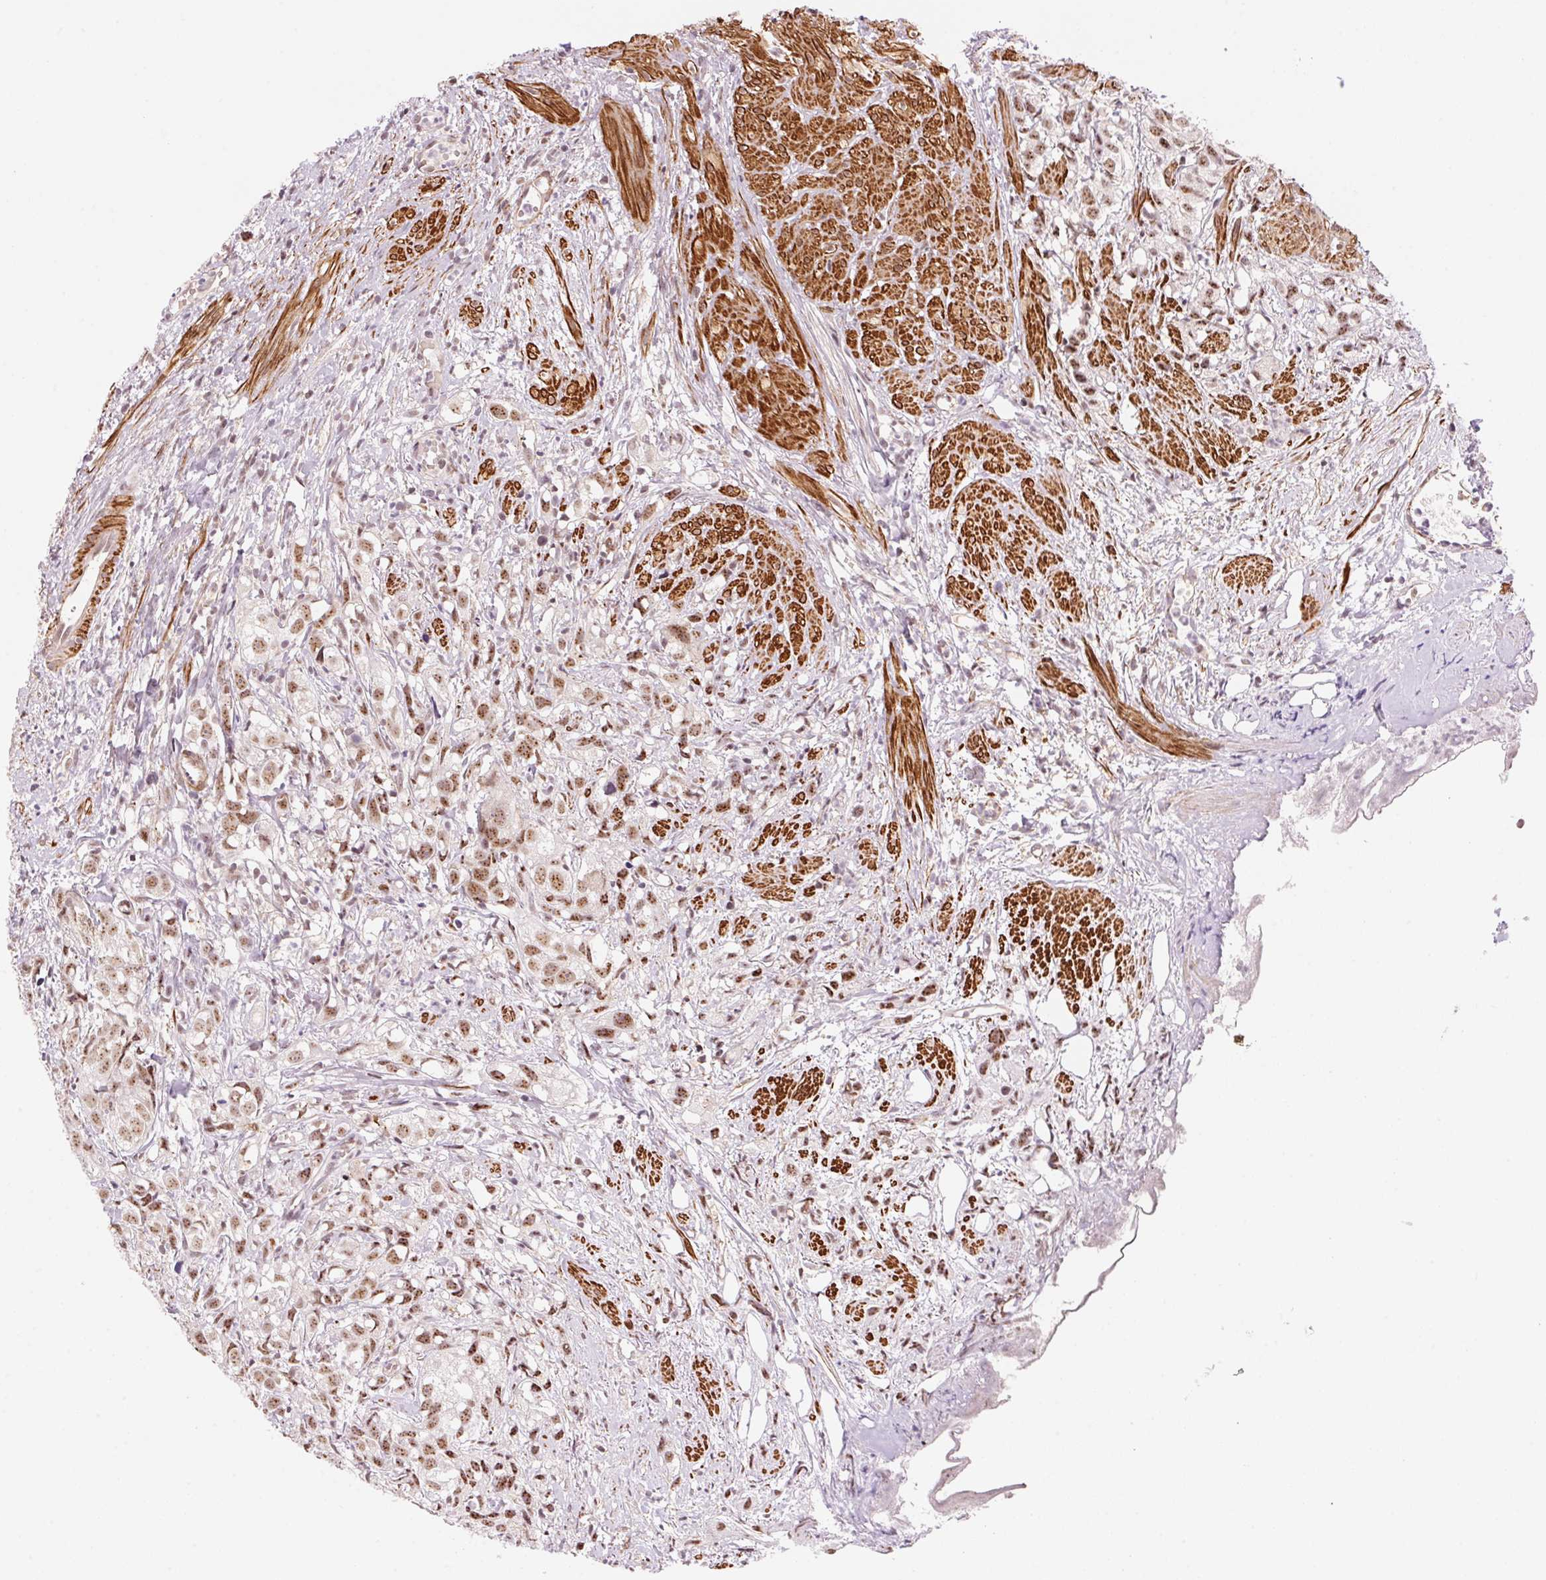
{"staining": {"intensity": "moderate", "quantity": ">75%", "location": "nuclear"}, "tissue": "prostate cancer", "cell_type": "Tumor cells", "image_type": "cancer", "snomed": [{"axis": "morphology", "description": "Adenocarcinoma, High grade"}, {"axis": "topography", "description": "Prostate"}], "caption": "Protein analysis of prostate cancer tissue demonstrates moderate nuclear positivity in approximately >75% of tumor cells.", "gene": "HNRNPDL", "patient": {"sex": "male", "age": 68}}